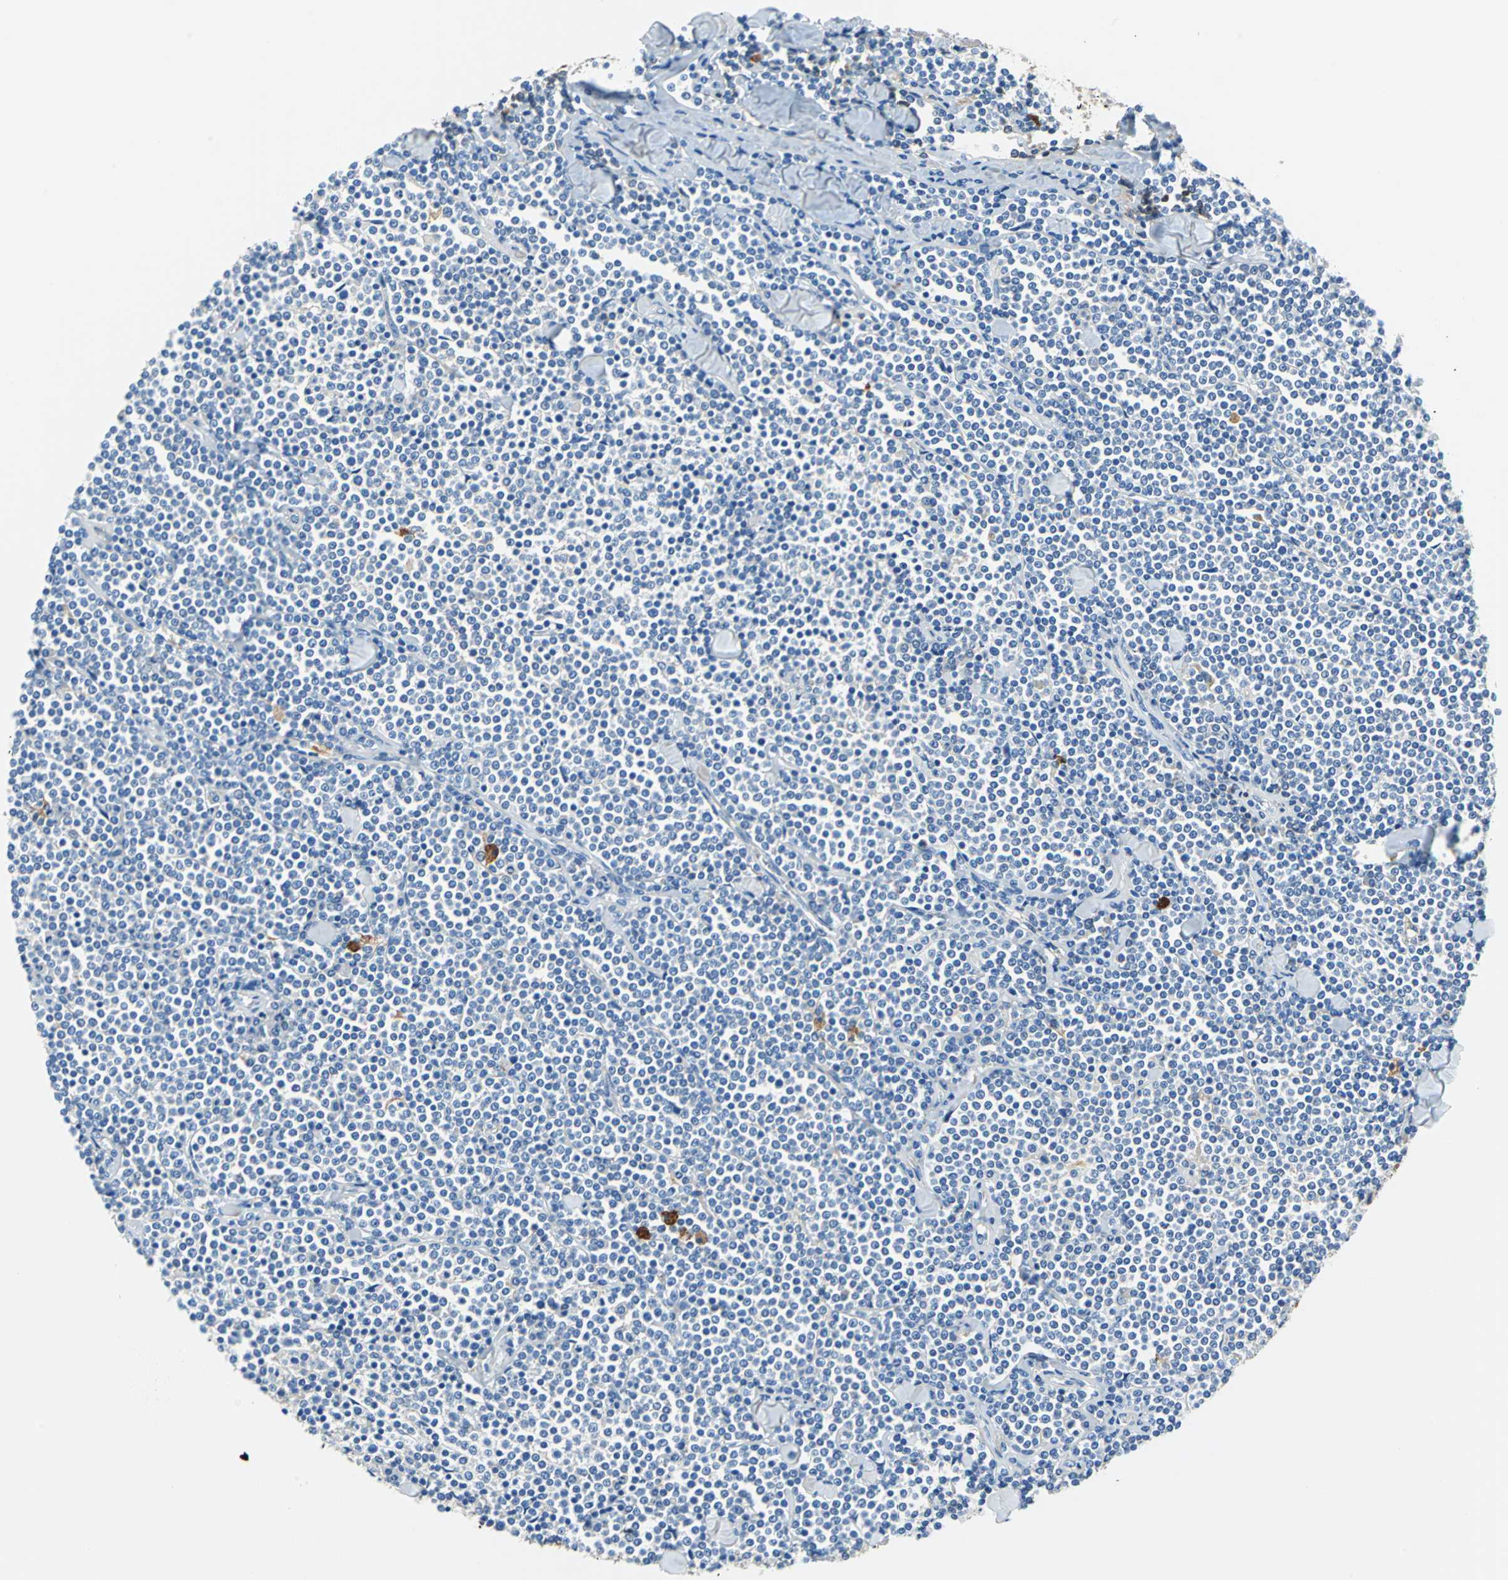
{"staining": {"intensity": "negative", "quantity": "none", "location": "none"}, "tissue": "lymphoma", "cell_type": "Tumor cells", "image_type": "cancer", "snomed": [{"axis": "morphology", "description": "Malignant lymphoma, non-Hodgkin's type, Low grade"}, {"axis": "topography", "description": "Soft tissue"}], "caption": "There is no significant expression in tumor cells of low-grade malignant lymphoma, non-Hodgkin's type.", "gene": "ALB", "patient": {"sex": "male", "age": 92}}